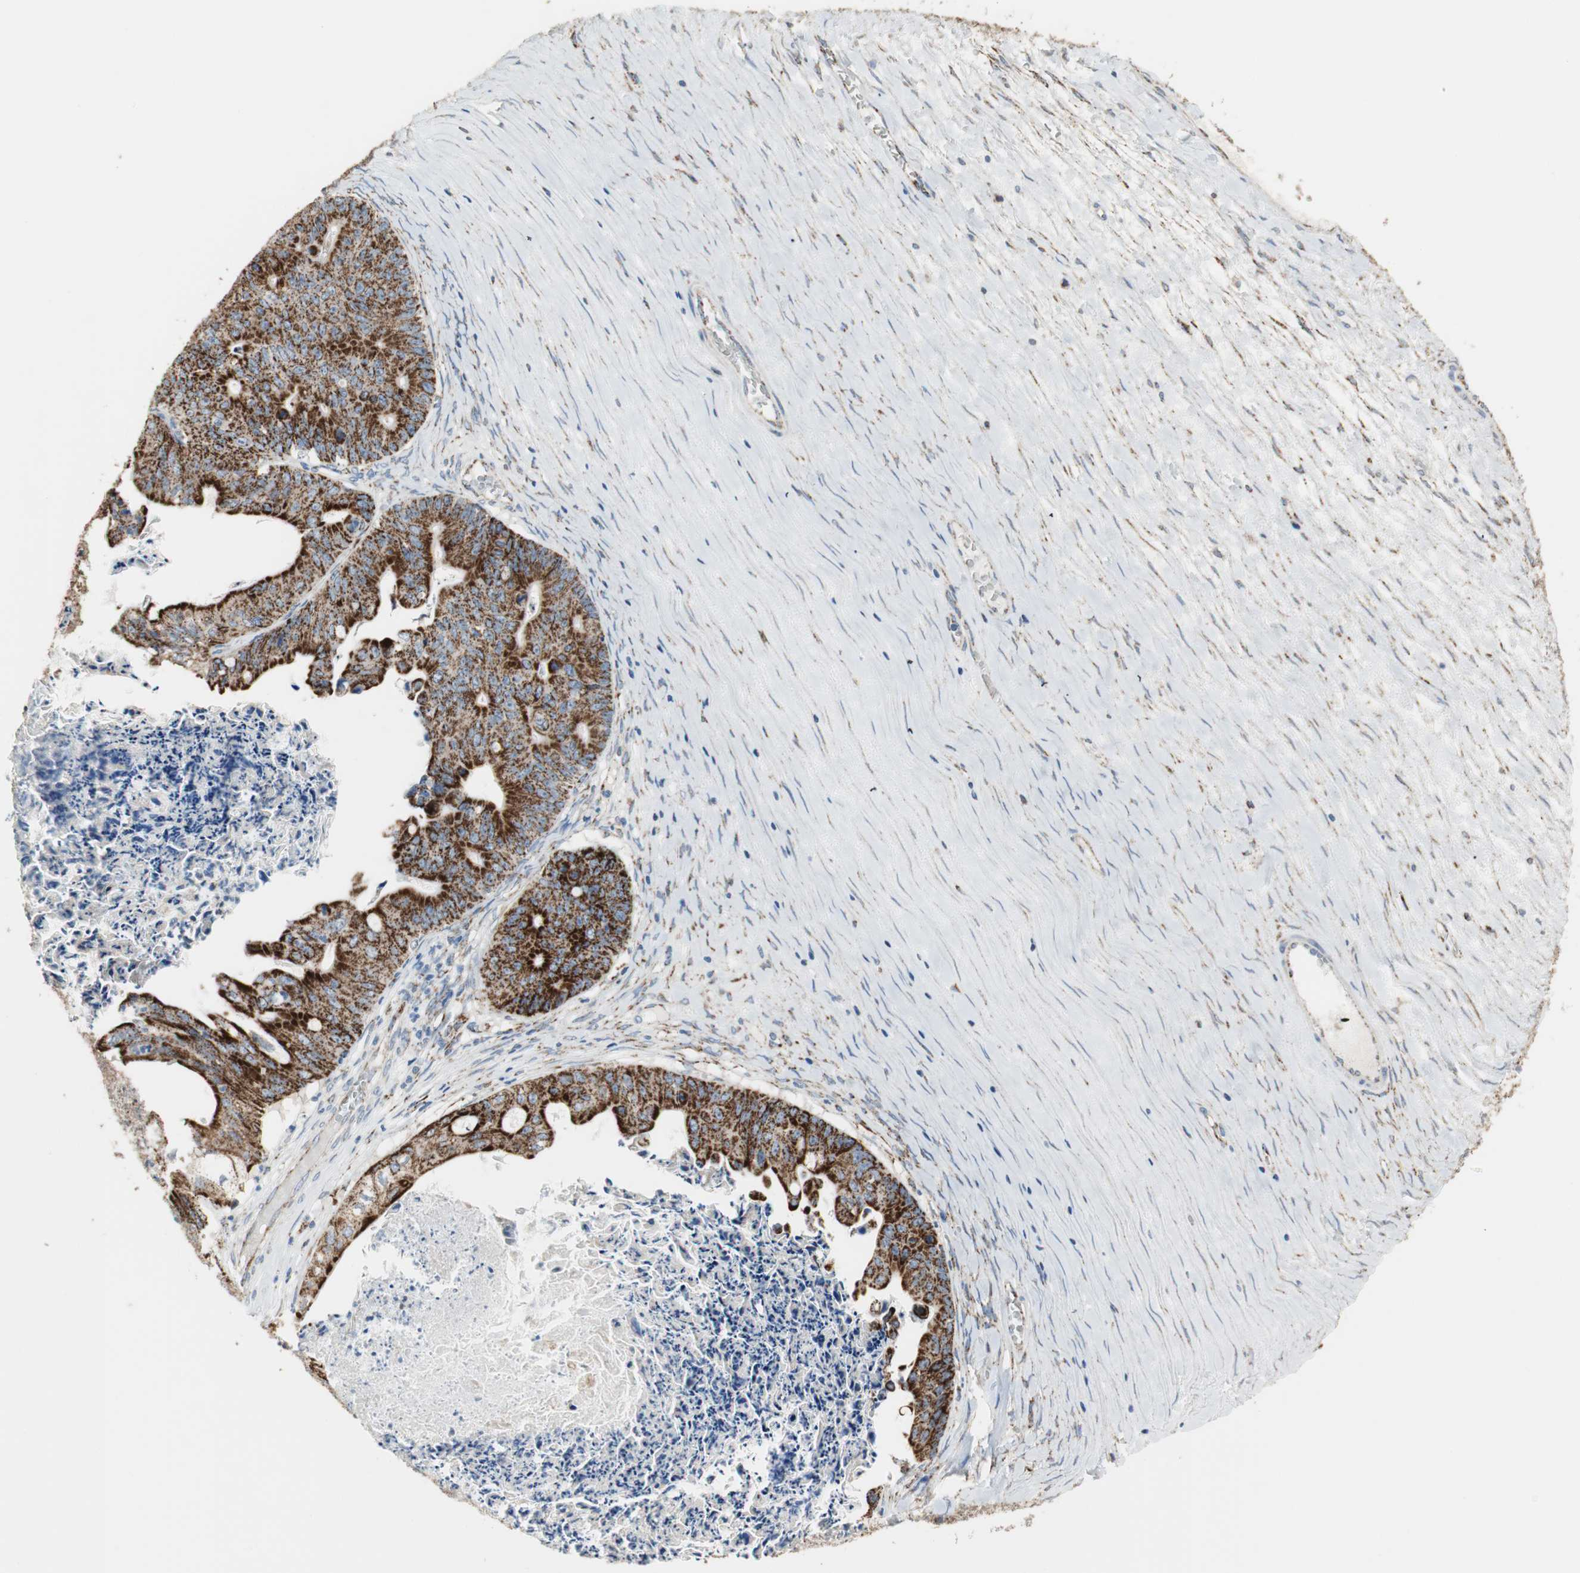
{"staining": {"intensity": "strong", "quantity": ">75%", "location": "cytoplasmic/membranous"}, "tissue": "ovarian cancer", "cell_type": "Tumor cells", "image_type": "cancer", "snomed": [{"axis": "morphology", "description": "Cystadenocarcinoma, mucinous, NOS"}, {"axis": "topography", "description": "Ovary"}], "caption": "Immunohistochemical staining of ovarian mucinous cystadenocarcinoma displays high levels of strong cytoplasmic/membranous protein expression in approximately >75% of tumor cells.", "gene": "TST", "patient": {"sex": "female", "age": 37}}